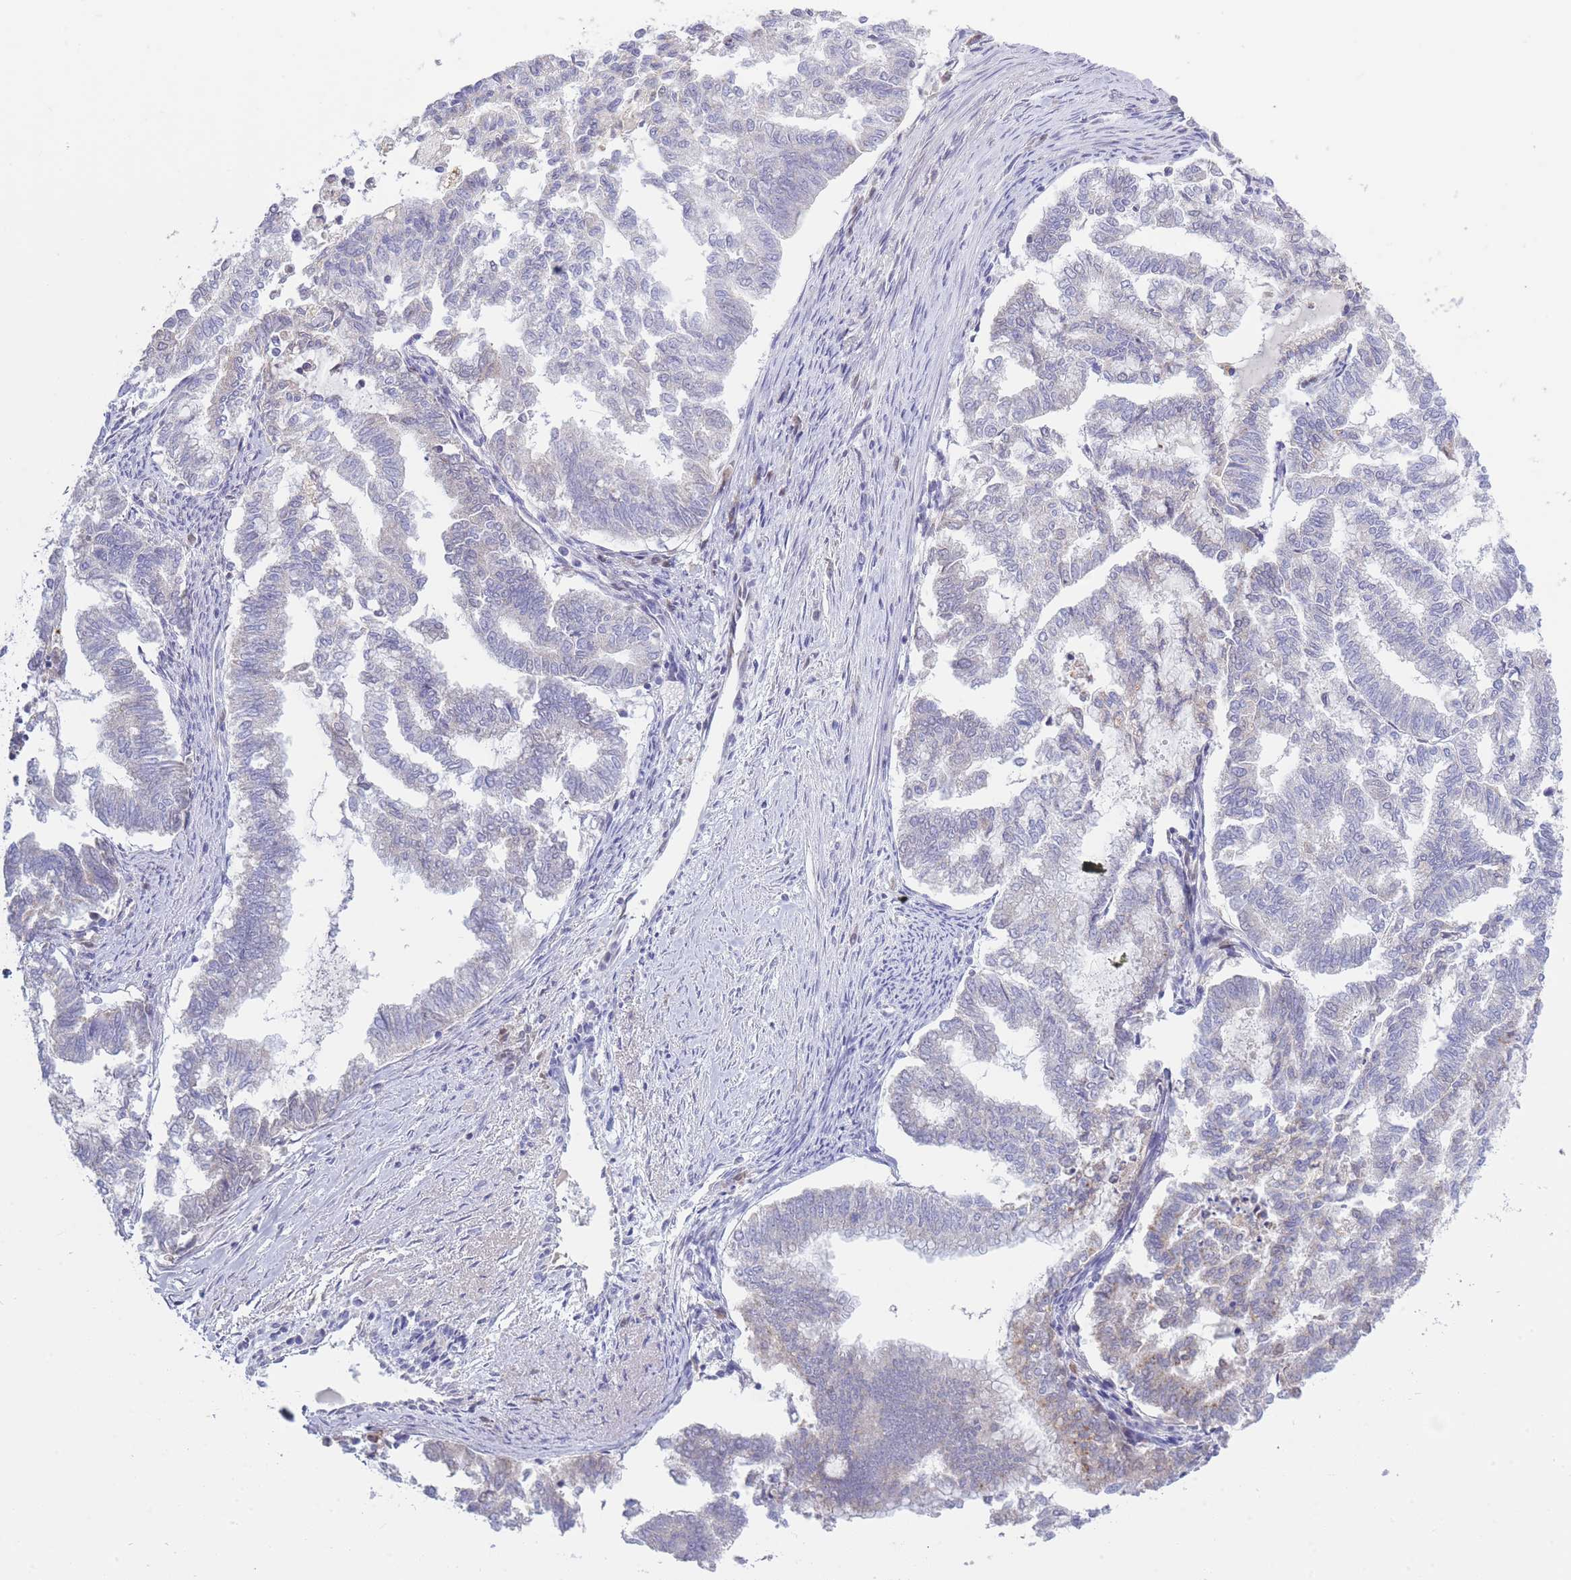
{"staining": {"intensity": "negative", "quantity": "none", "location": "none"}, "tissue": "endometrial cancer", "cell_type": "Tumor cells", "image_type": "cancer", "snomed": [{"axis": "morphology", "description": "Adenocarcinoma, NOS"}, {"axis": "topography", "description": "Endometrium"}], "caption": "An immunohistochemistry (IHC) photomicrograph of adenocarcinoma (endometrial) is shown. There is no staining in tumor cells of adenocarcinoma (endometrial).", "gene": "NANP", "patient": {"sex": "female", "age": 79}}